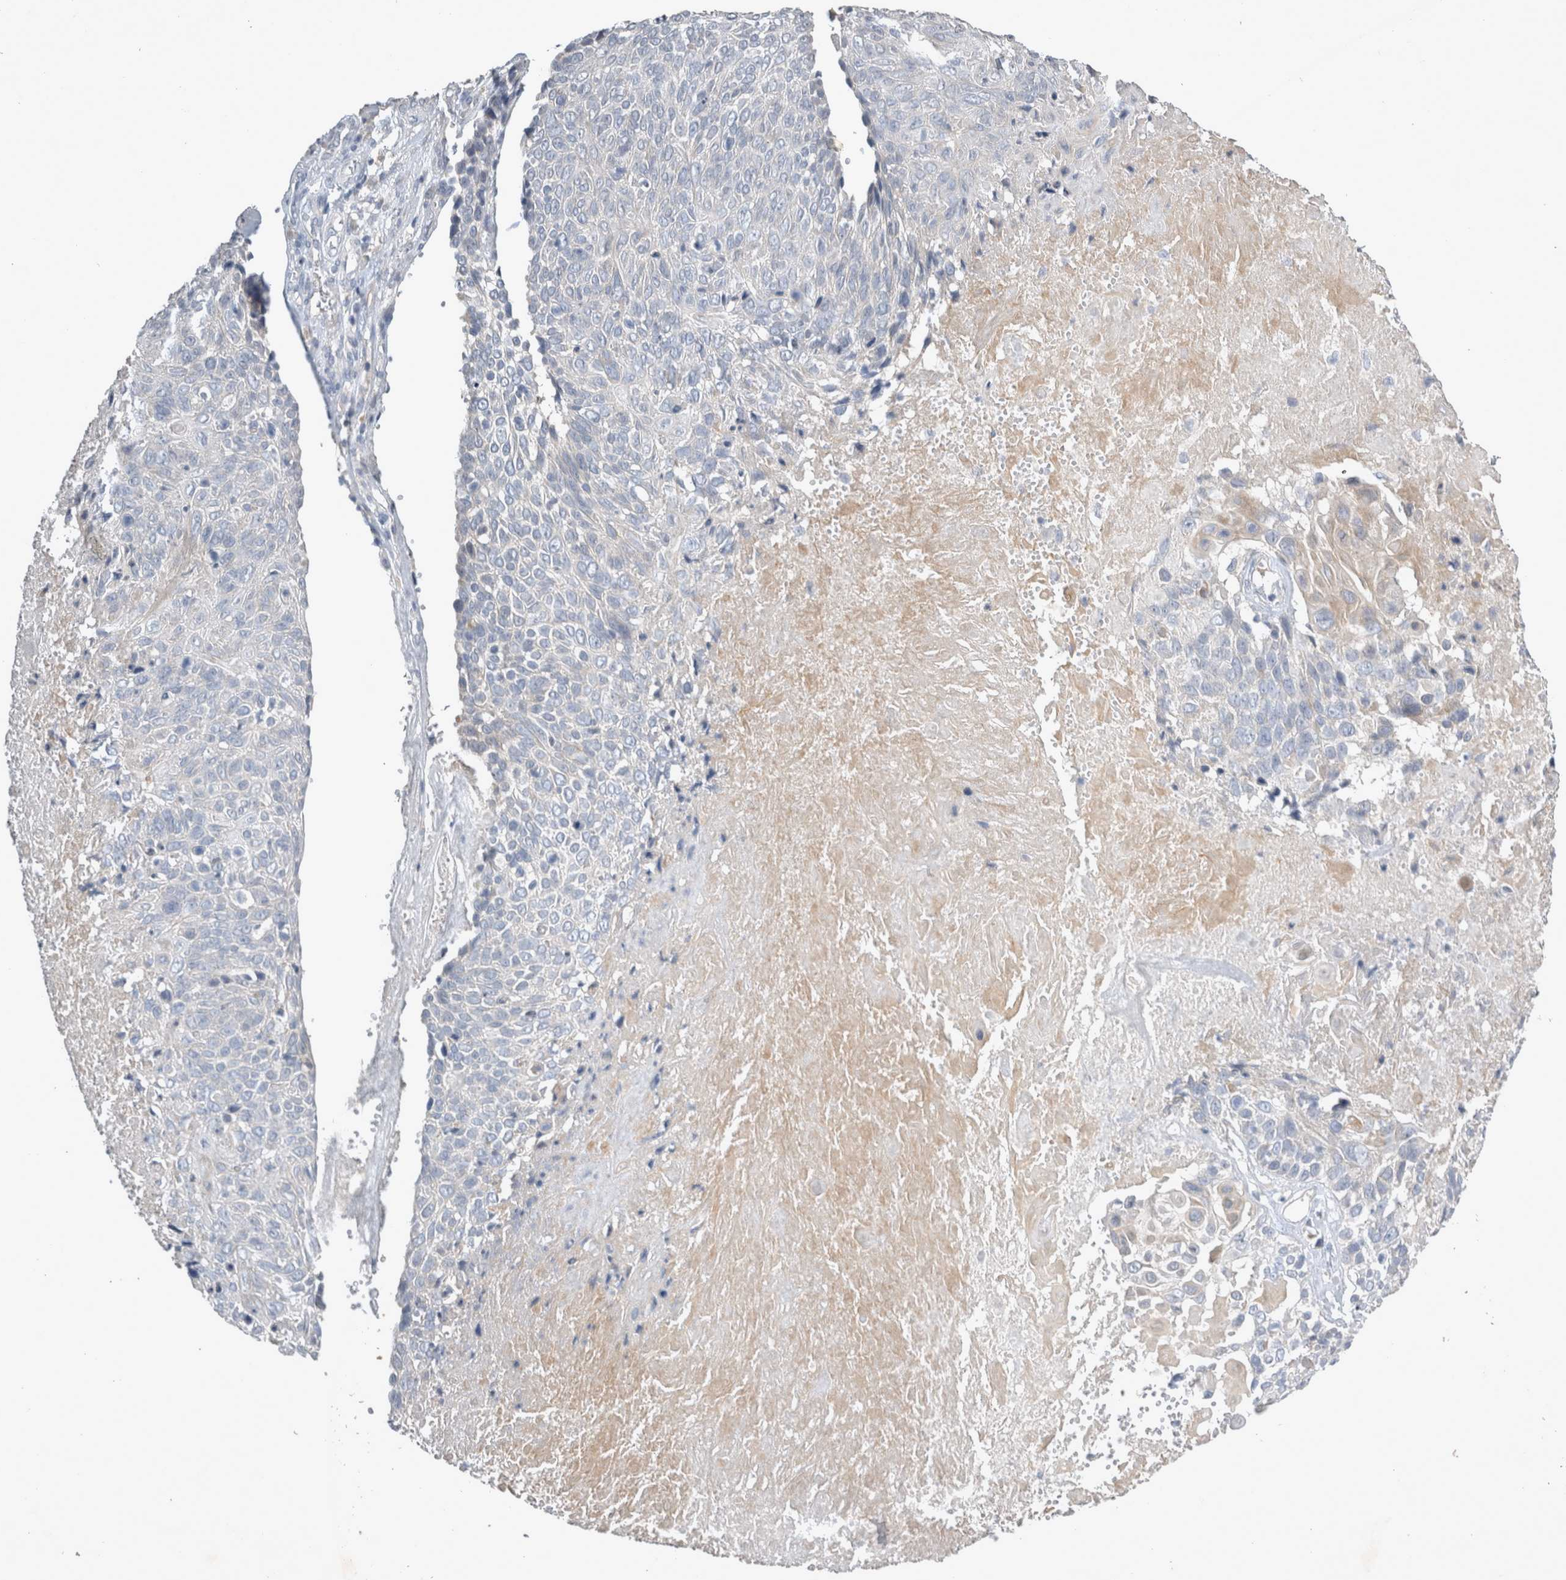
{"staining": {"intensity": "negative", "quantity": "none", "location": "none"}, "tissue": "cervical cancer", "cell_type": "Tumor cells", "image_type": "cancer", "snomed": [{"axis": "morphology", "description": "Squamous cell carcinoma, NOS"}, {"axis": "topography", "description": "Cervix"}], "caption": "Tumor cells are negative for brown protein staining in cervical cancer.", "gene": "SLC22A11", "patient": {"sex": "female", "age": 74}}